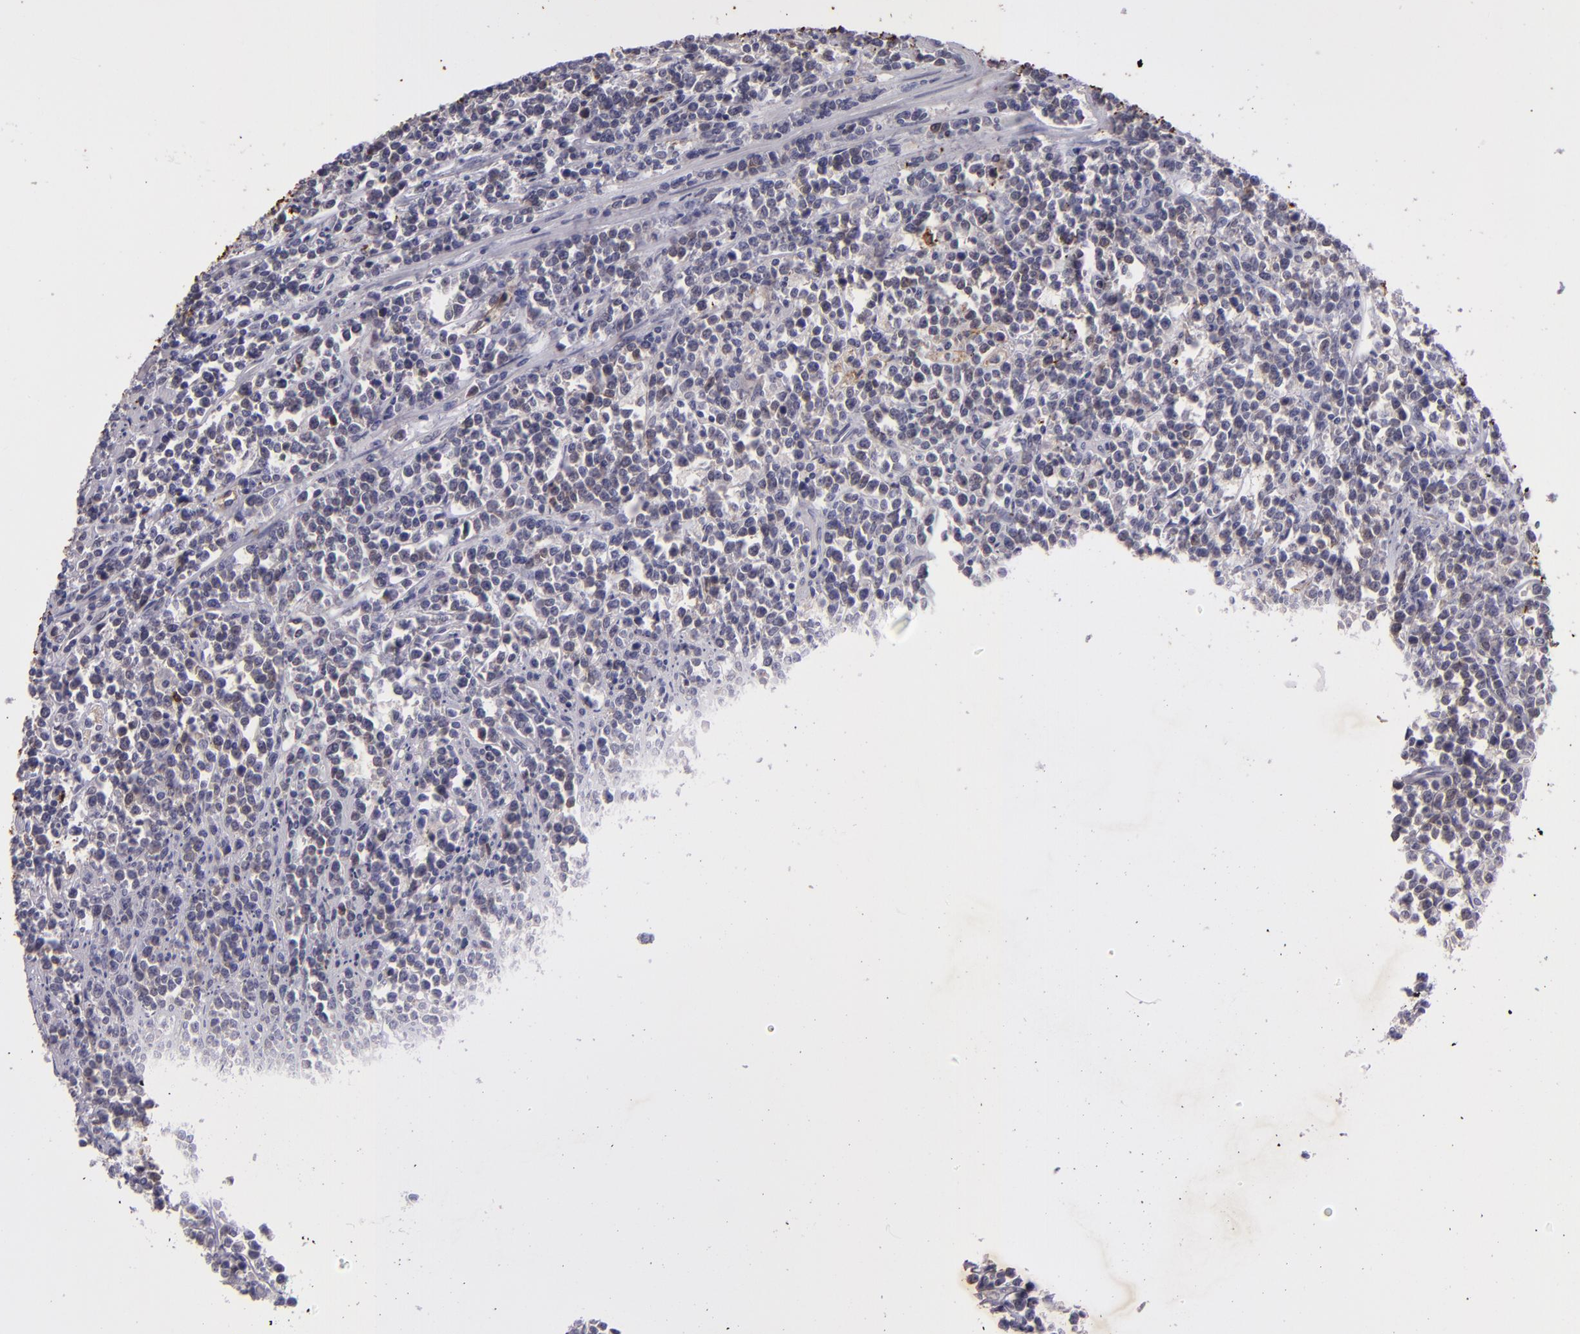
{"staining": {"intensity": "negative", "quantity": "none", "location": "none"}, "tissue": "lymphoma", "cell_type": "Tumor cells", "image_type": "cancer", "snomed": [{"axis": "morphology", "description": "Malignant lymphoma, non-Hodgkin's type, High grade"}, {"axis": "topography", "description": "Small intestine"}, {"axis": "topography", "description": "Colon"}], "caption": "A high-resolution histopathology image shows immunohistochemistry (IHC) staining of lymphoma, which reveals no significant expression in tumor cells.", "gene": "SNCB", "patient": {"sex": "male", "age": 8}}